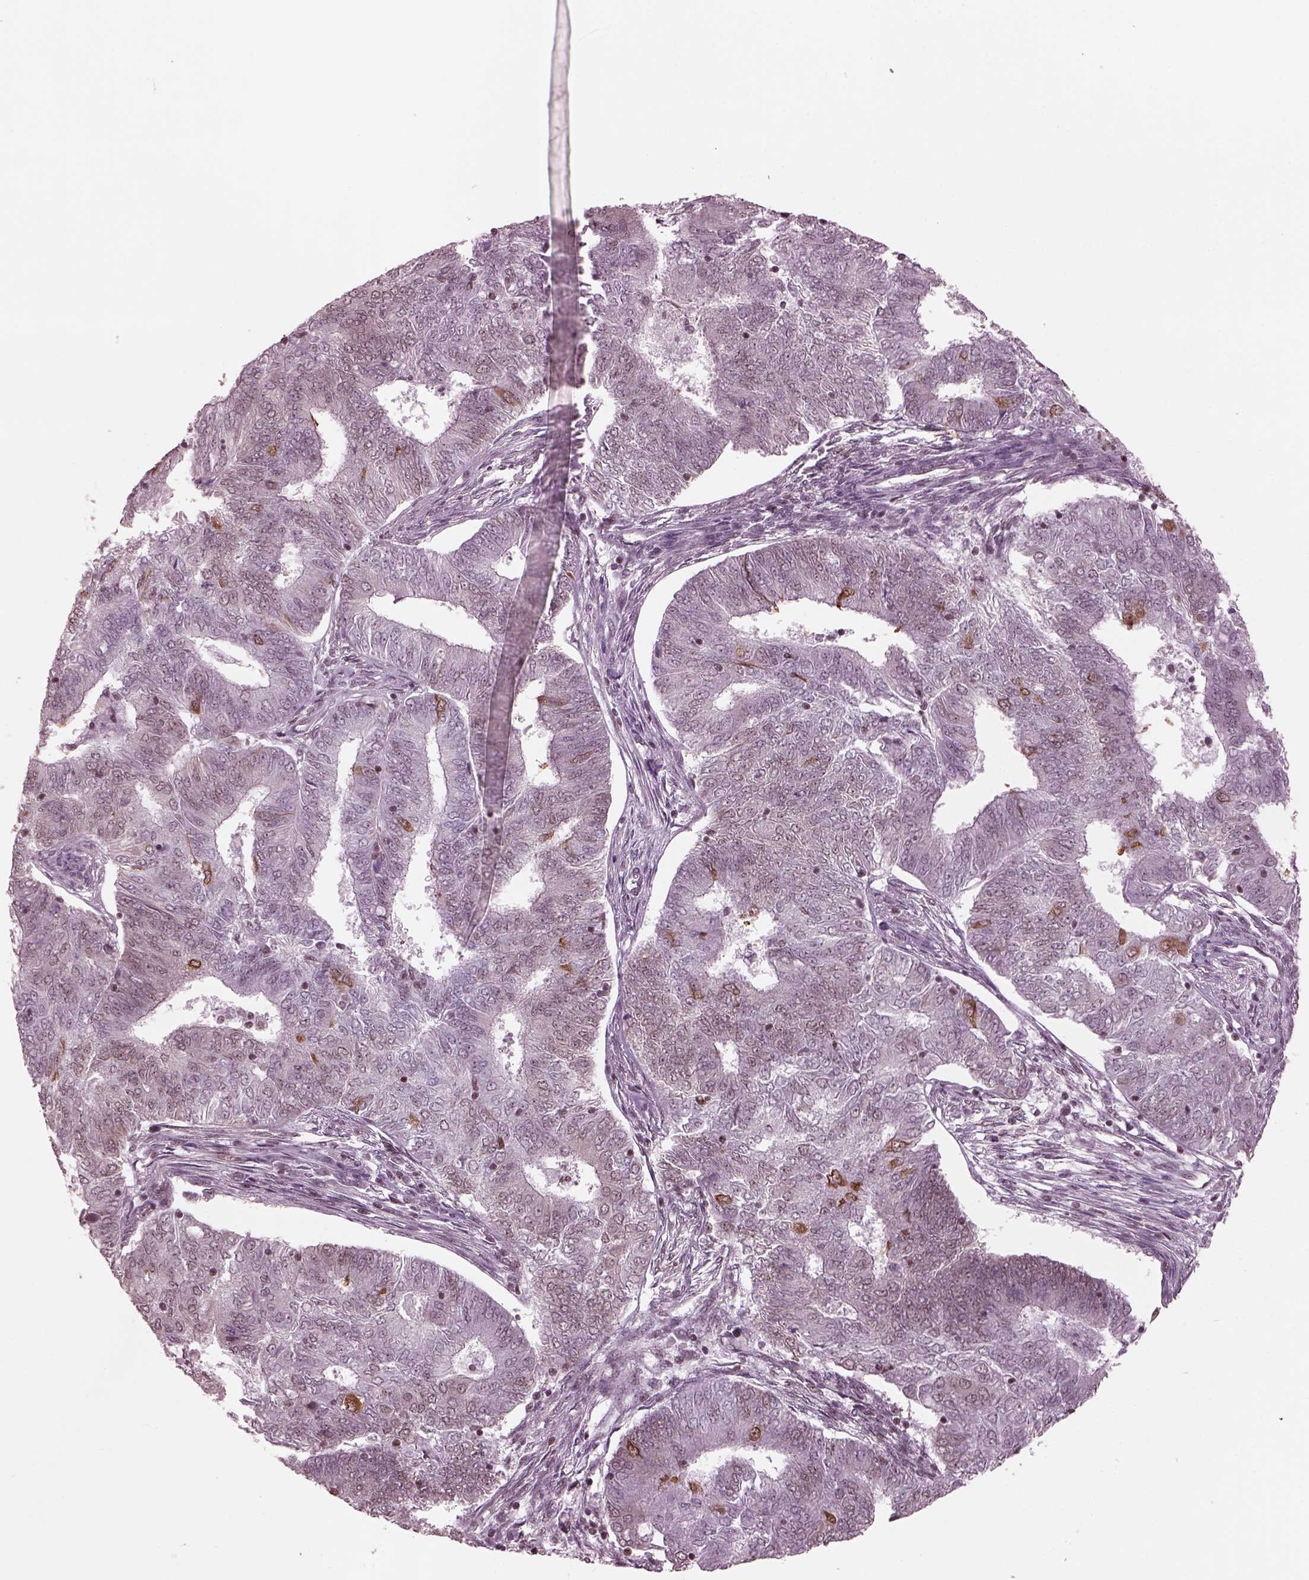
{"staining": {"intensity": "strong", "quantity": "<25%", "location": "cytoplasmic/membranous"}, "tissue": "endometrial cancer", "cell_type": "Tumor cells", "image_type": "cancer", "snomed": [{"axis": "morphology", "description": "Adenocarcinoma, NOS"}, {"axis": "topography", "description": "Endometrium"}], "caption": "Protein expression analysis of human adenocarcinoma (endometrial) reveals strong cytoplasmic/membranous staining in about <25% of tumor cells. The staining was performed using DAB (3,3'-diaminobenzidine) to visualize the protein expression in brown, while the nuclei were stained in blue with hematoxylin (Magnification: 20x).", "gene": "RUVBL2", "patient": {"sex": "female", "age": 62}}